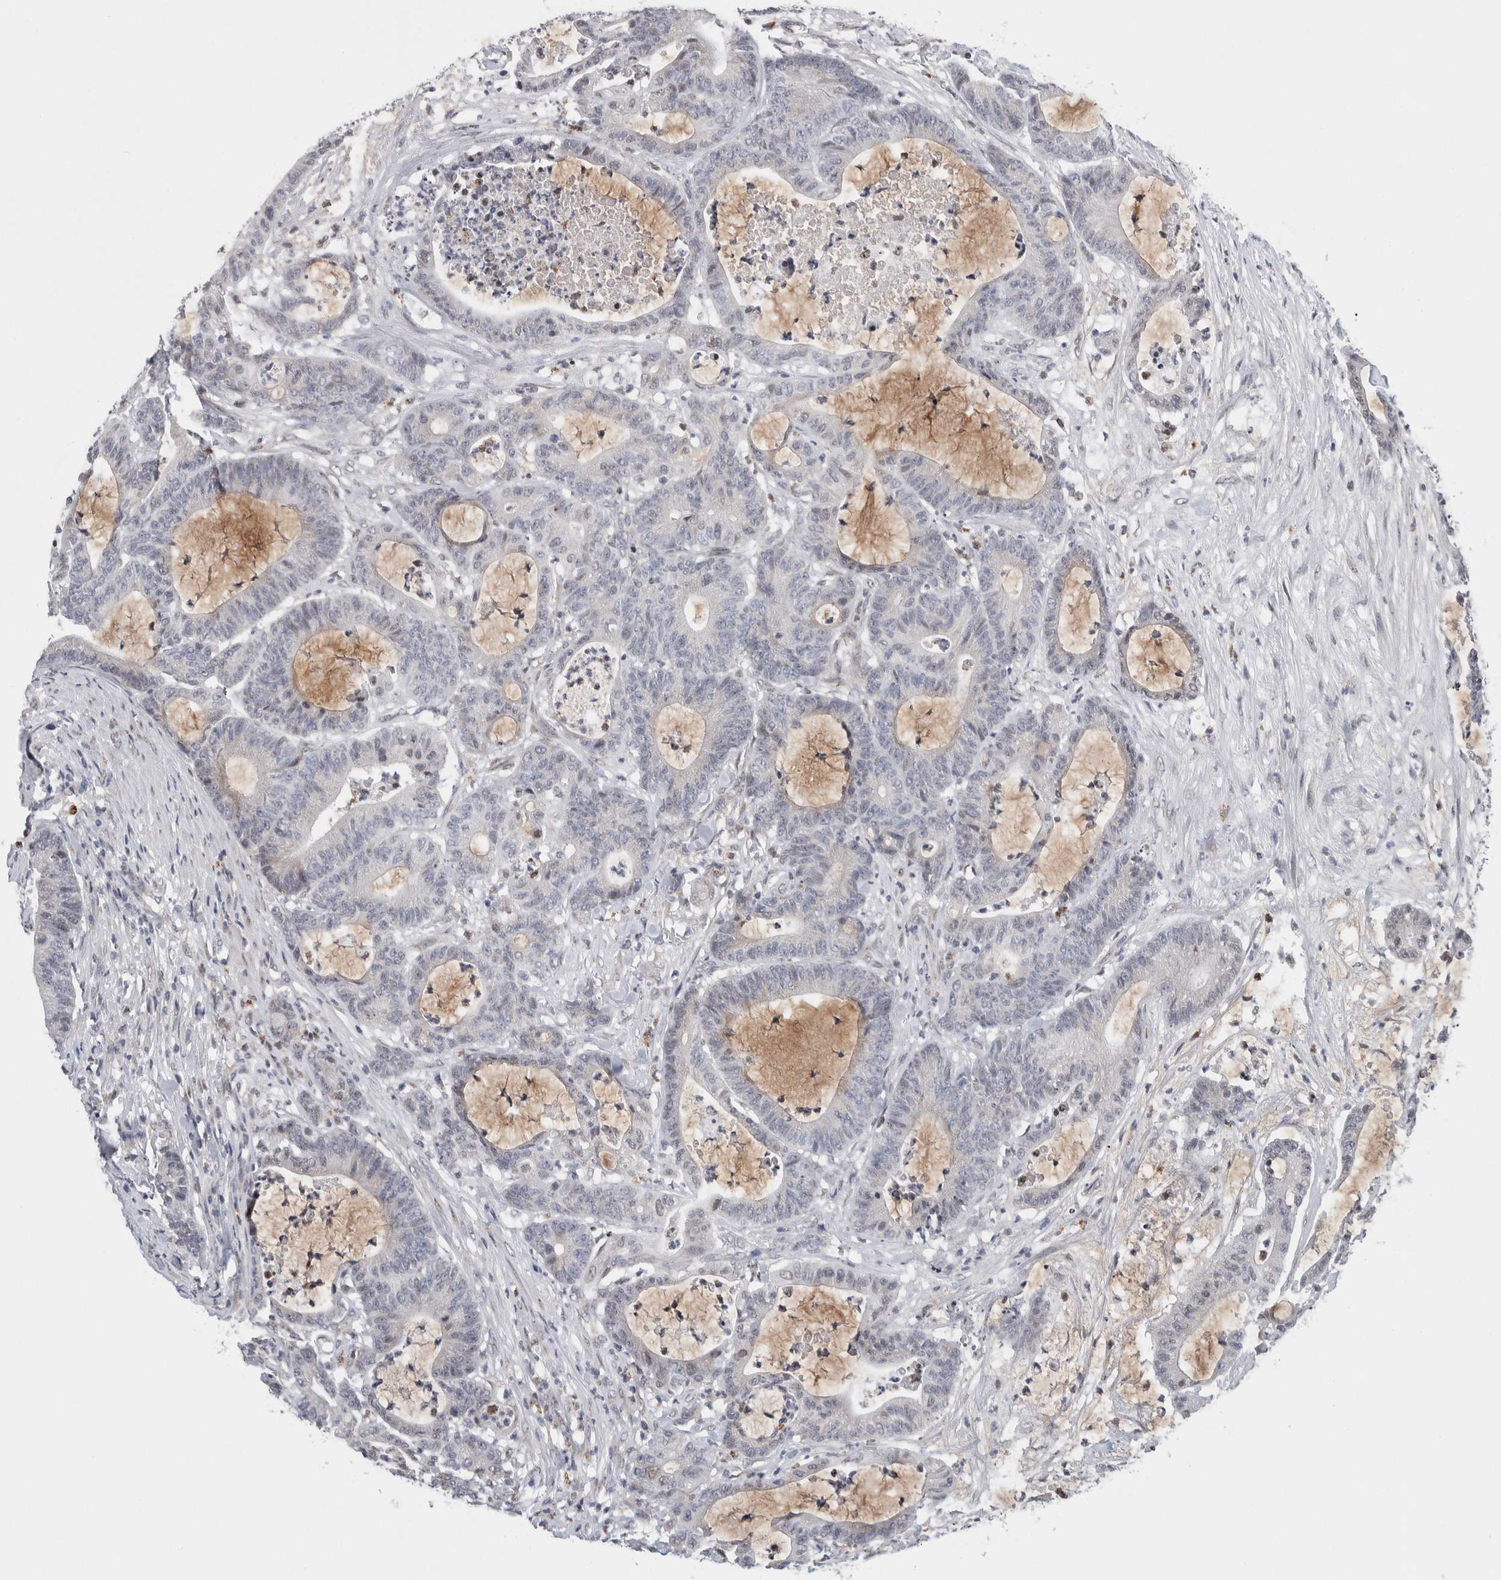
{"staining": {"intensity": "negative", "quantity": "none", "location": "none"}, "tissue": "colorectal cancer", "cell_type": "Tumor cells", "image_type": "cancer", "snomed": [{"axis": "morphology", "description": "Adenocarcinoma, NOS"}, {"axis": "topography", "description": "Colon"}], "caption": "Tumor cells are negative for protein expression in human colorectal cancer.", "gene": "NEUROD1", "patient": {"sex": "female", "age": 84}}